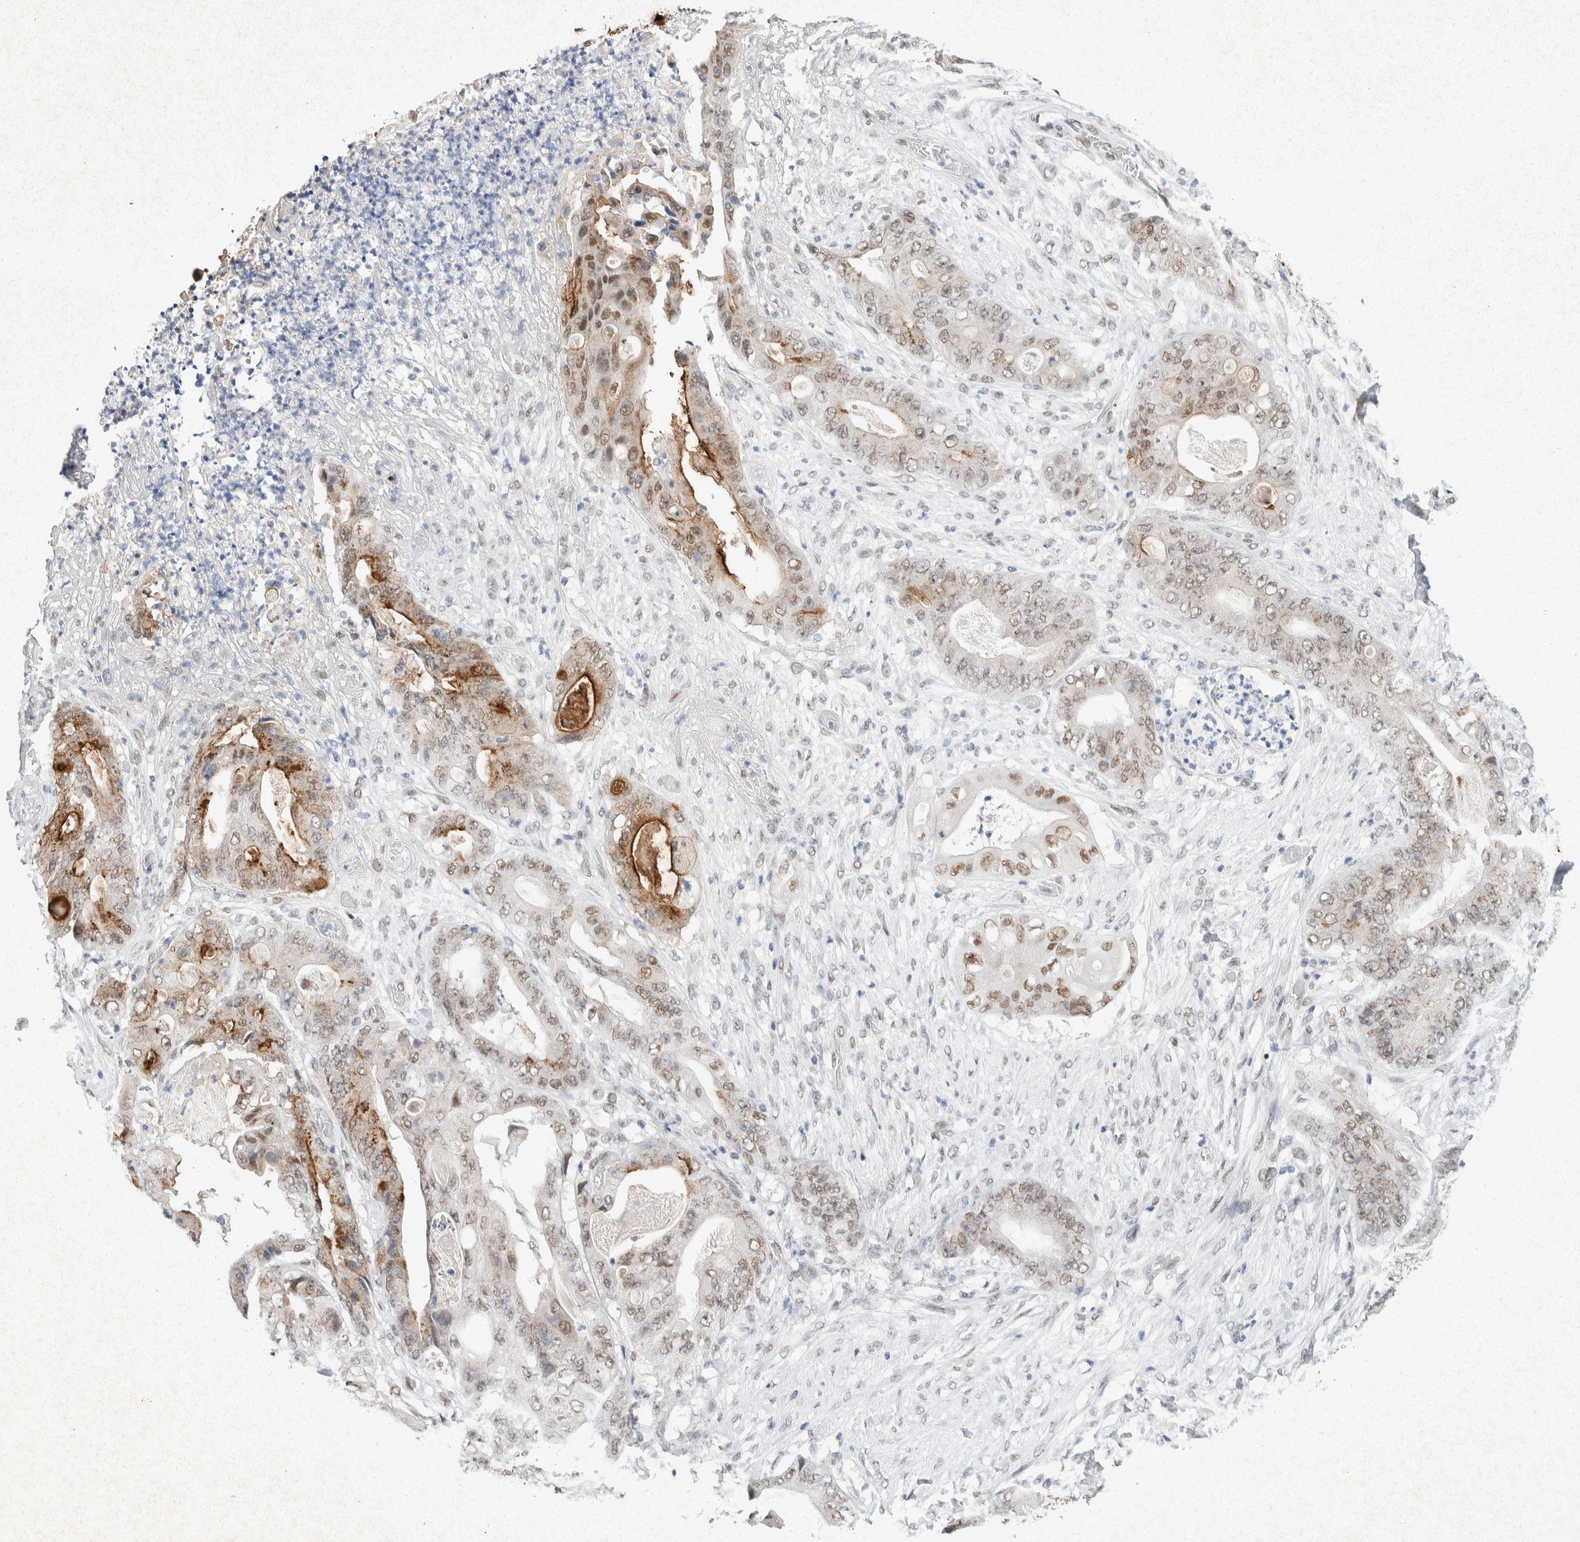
{"staining": {"intensity": "moderate", "quantity": "25%-75%", "location": "cytoplasmic/membranous,nuclear"}, "tissue": "stomach cancer", "cell_type": "Tumor cells", "image_type": "cancer", "snomed": [{"axis": "morphology", "description": "Adenocarcinoma, NOS"}, {"axis": "topography", "description": "Stomach"}], "caption": "Protein expression analysis of stomach cancer exhibits moderate cytoplasmic/membranous and nuclear expression in approximately 25%-75% of tumor cells.", "gene": "PRMT1", "patient": {"sex": "female", "age": 73}}